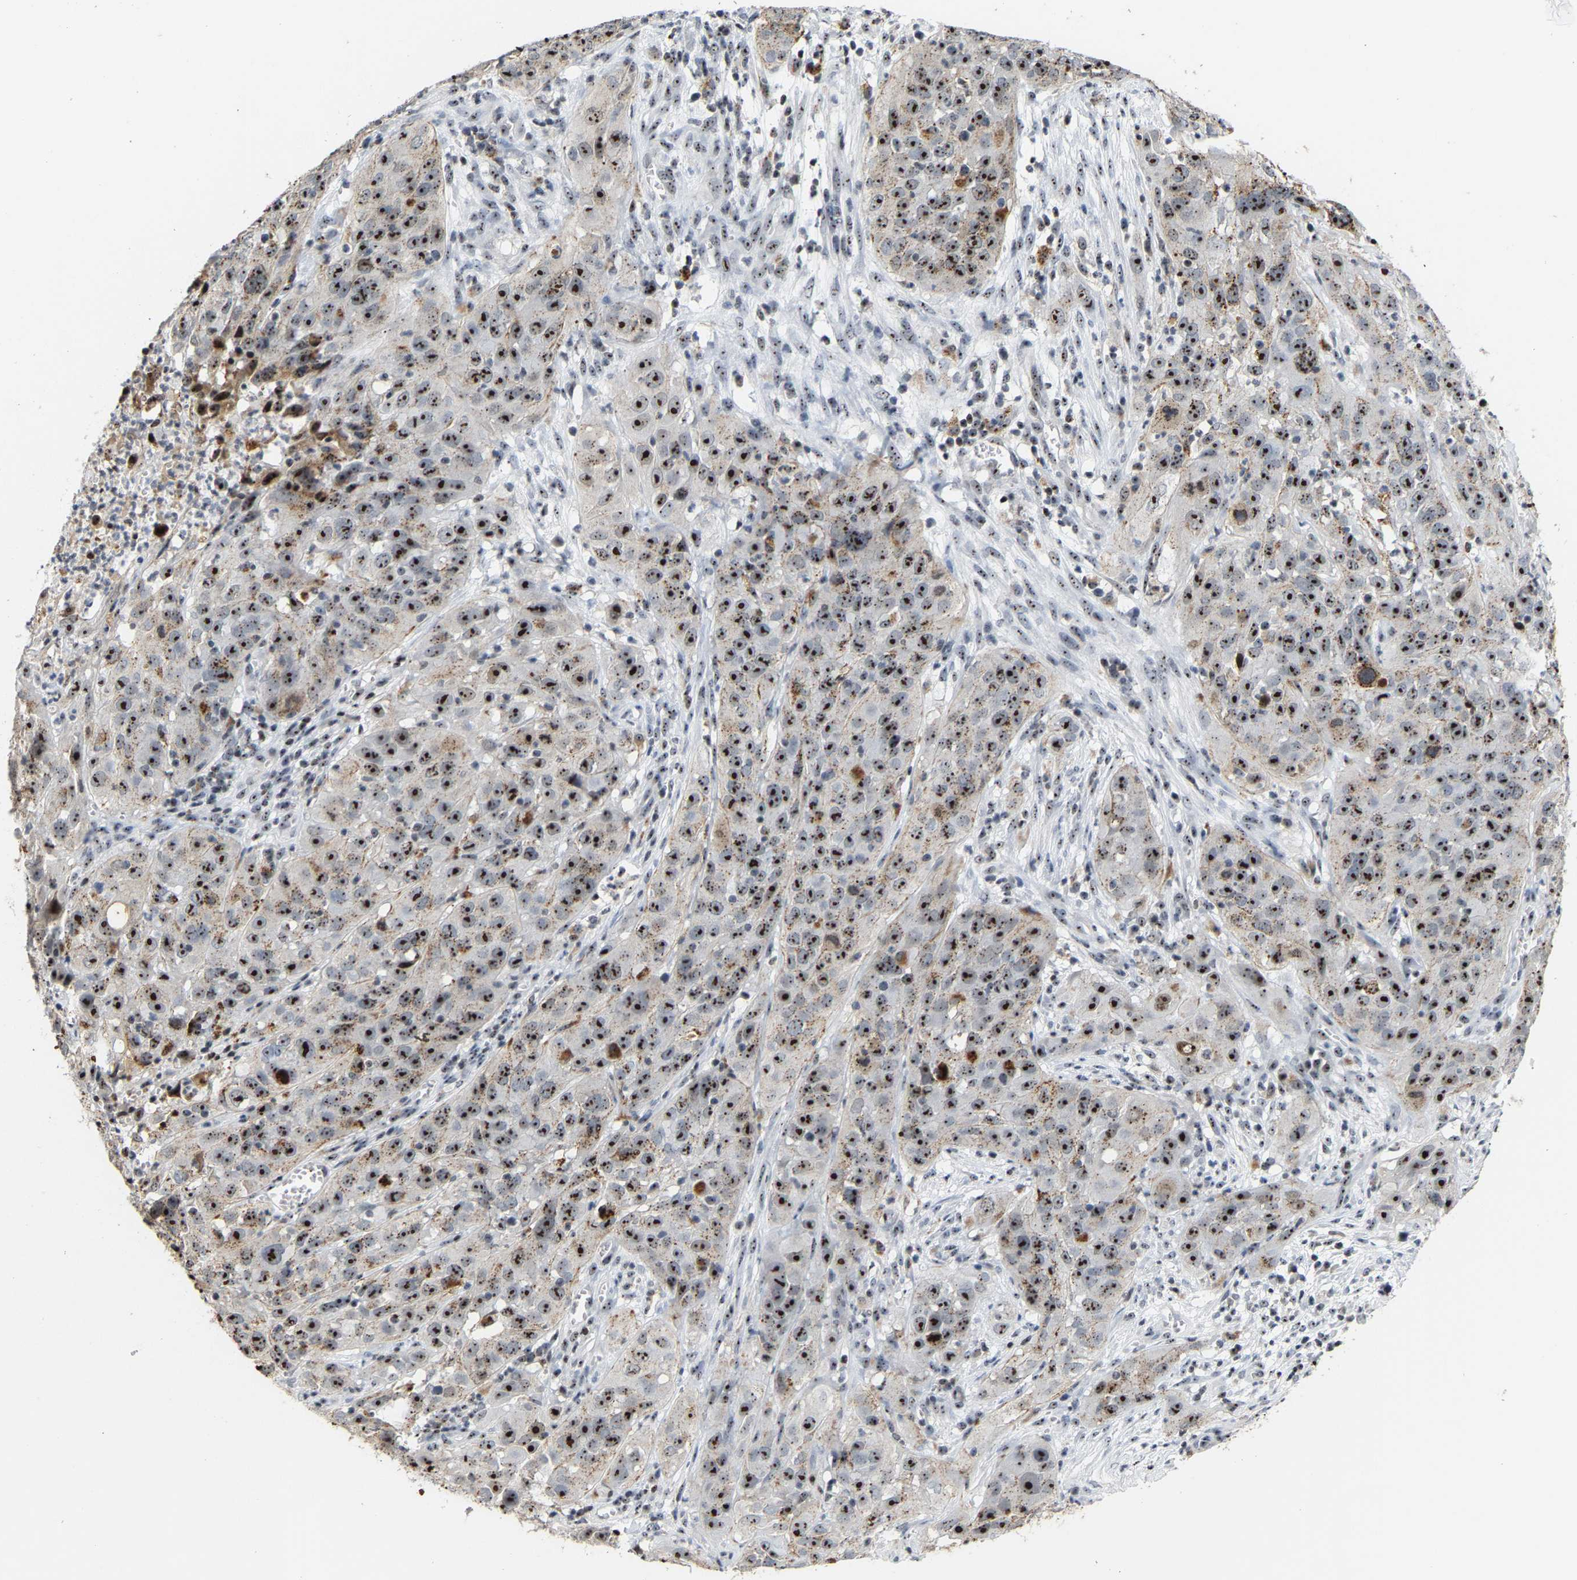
{"staining": {"intensity": "strong", "quantity": ">75%", "location": "nuclear"}, "tissue": "cervical cancer", "cell_type": "Tumor cells", "image_type": "cancer", "snomed": [{"axis": "morphology", "description": "Squamous cell carcinoma, NOS"}, {"axis": "topography", "description": "Cervix"}], "caption": "DAB immunohistochemical staining of human cervical squamous cell carcinoma demonstrates strong nuclear protein positivity in approximately >75% of tumor cells.", "gene": "NOP58", "patient": {"sex": "female", "age": 32}}